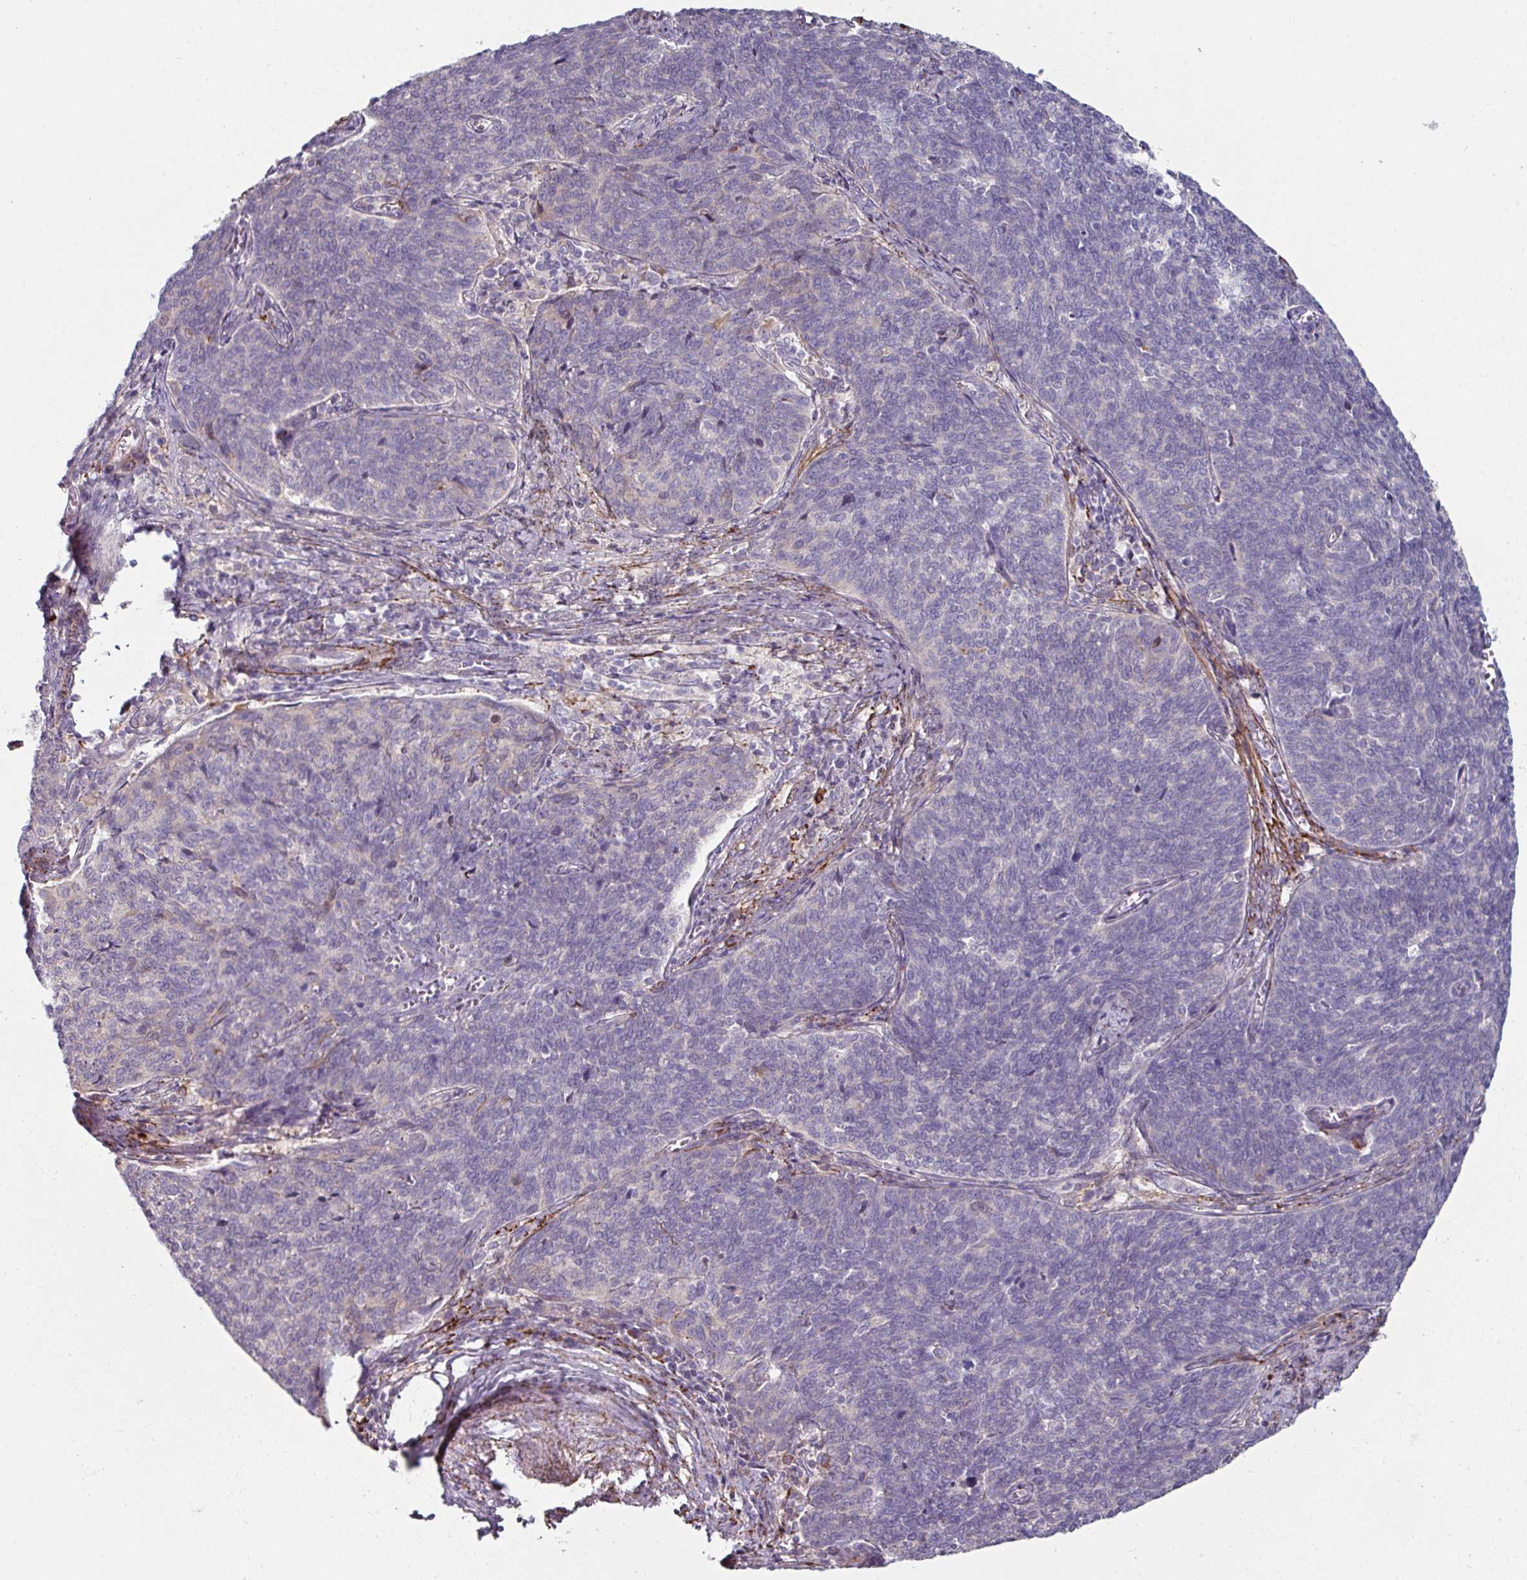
{"staining": {"intensity": "negative", "quantity": "none", "location": "none"}, "tissue": "cervical cancer", "cell_type": "Tumor cells", "image_type": "cancer", "snomed": [{"axis": "morphology", "description": "Squamous cell carcinoma, NOS"}, {"axis": "topography", "description": "Cervix"}], "caption": "Immunohistochemistry (IHC) photomicrograph of neoplastic tissue: cervical squamous cell carcinoma stained with DAB shows no significant protein expression in tumor cells.", "gene": "MTMR14", "patient": {"sex": "female", "age": 39}}